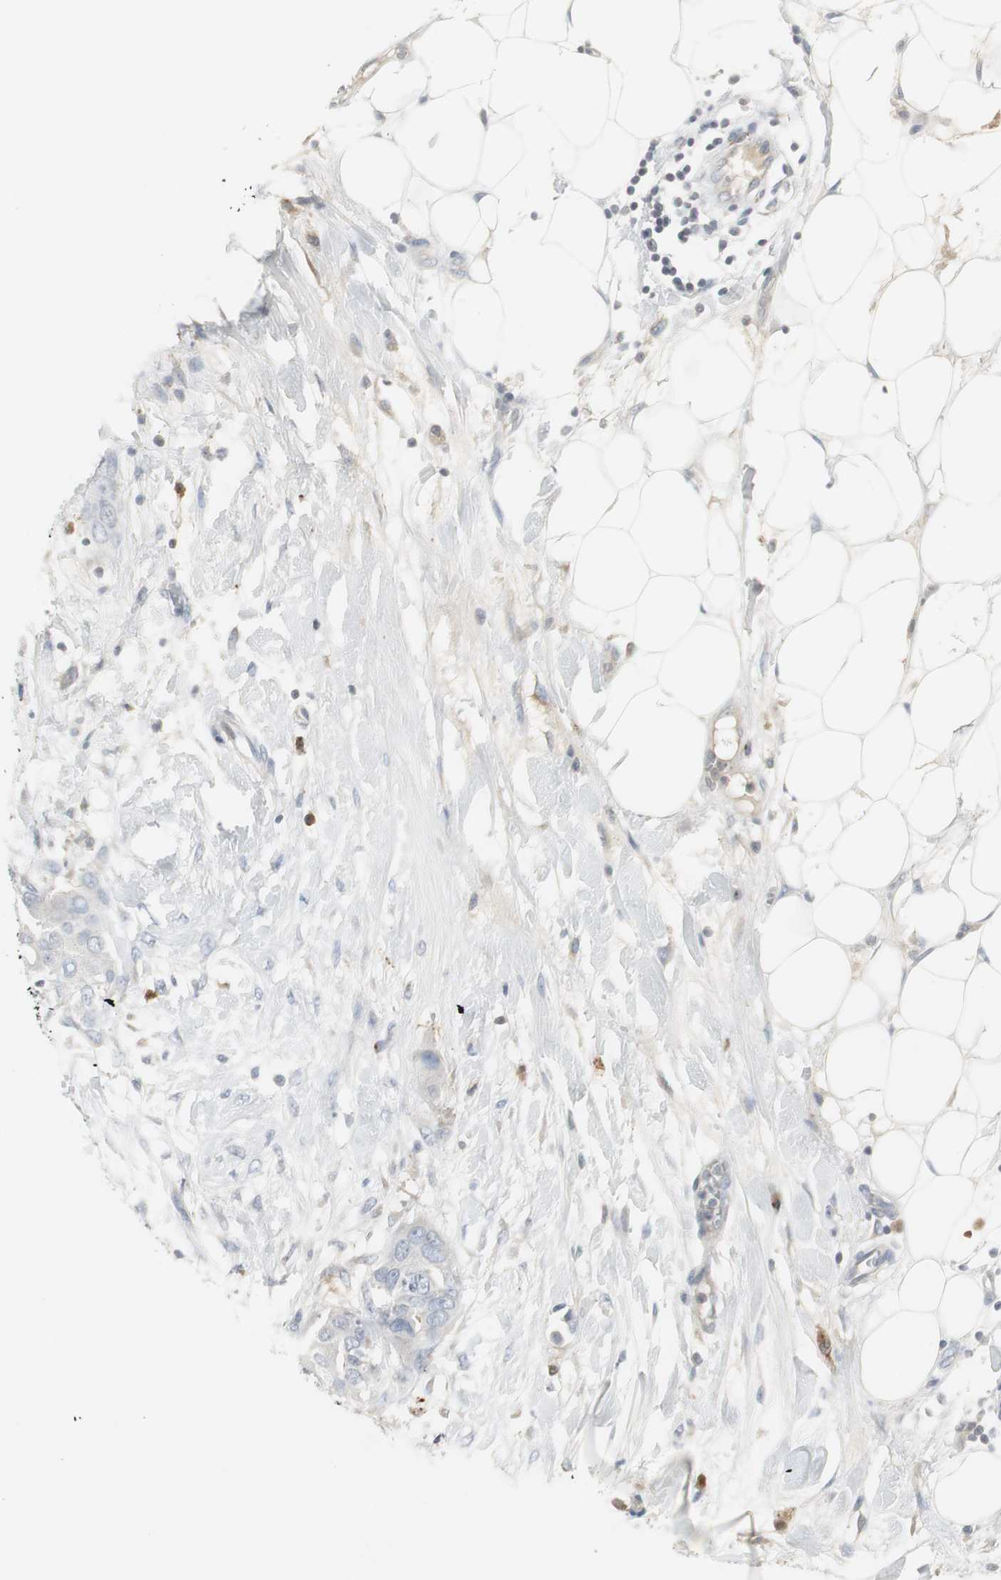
{"staining": {"intensity": "negative", "quantity": "none", "location": "none"}, "tissue": "breast cancer", "cell_type": "Tumor cells", "image_type": "cancer", "snomed": [{"axis": "morphology", "description": "Duct carcinoma"}, {"axis": "topography", "description": "Breast"}], "caption": "Immunohistochemistry (IHC) of infiltrating ductal carcinoma (breast) reveals no staining in tumor cells.", "gene": "PI15", "patient": {"sex": "female", "age": 40}}